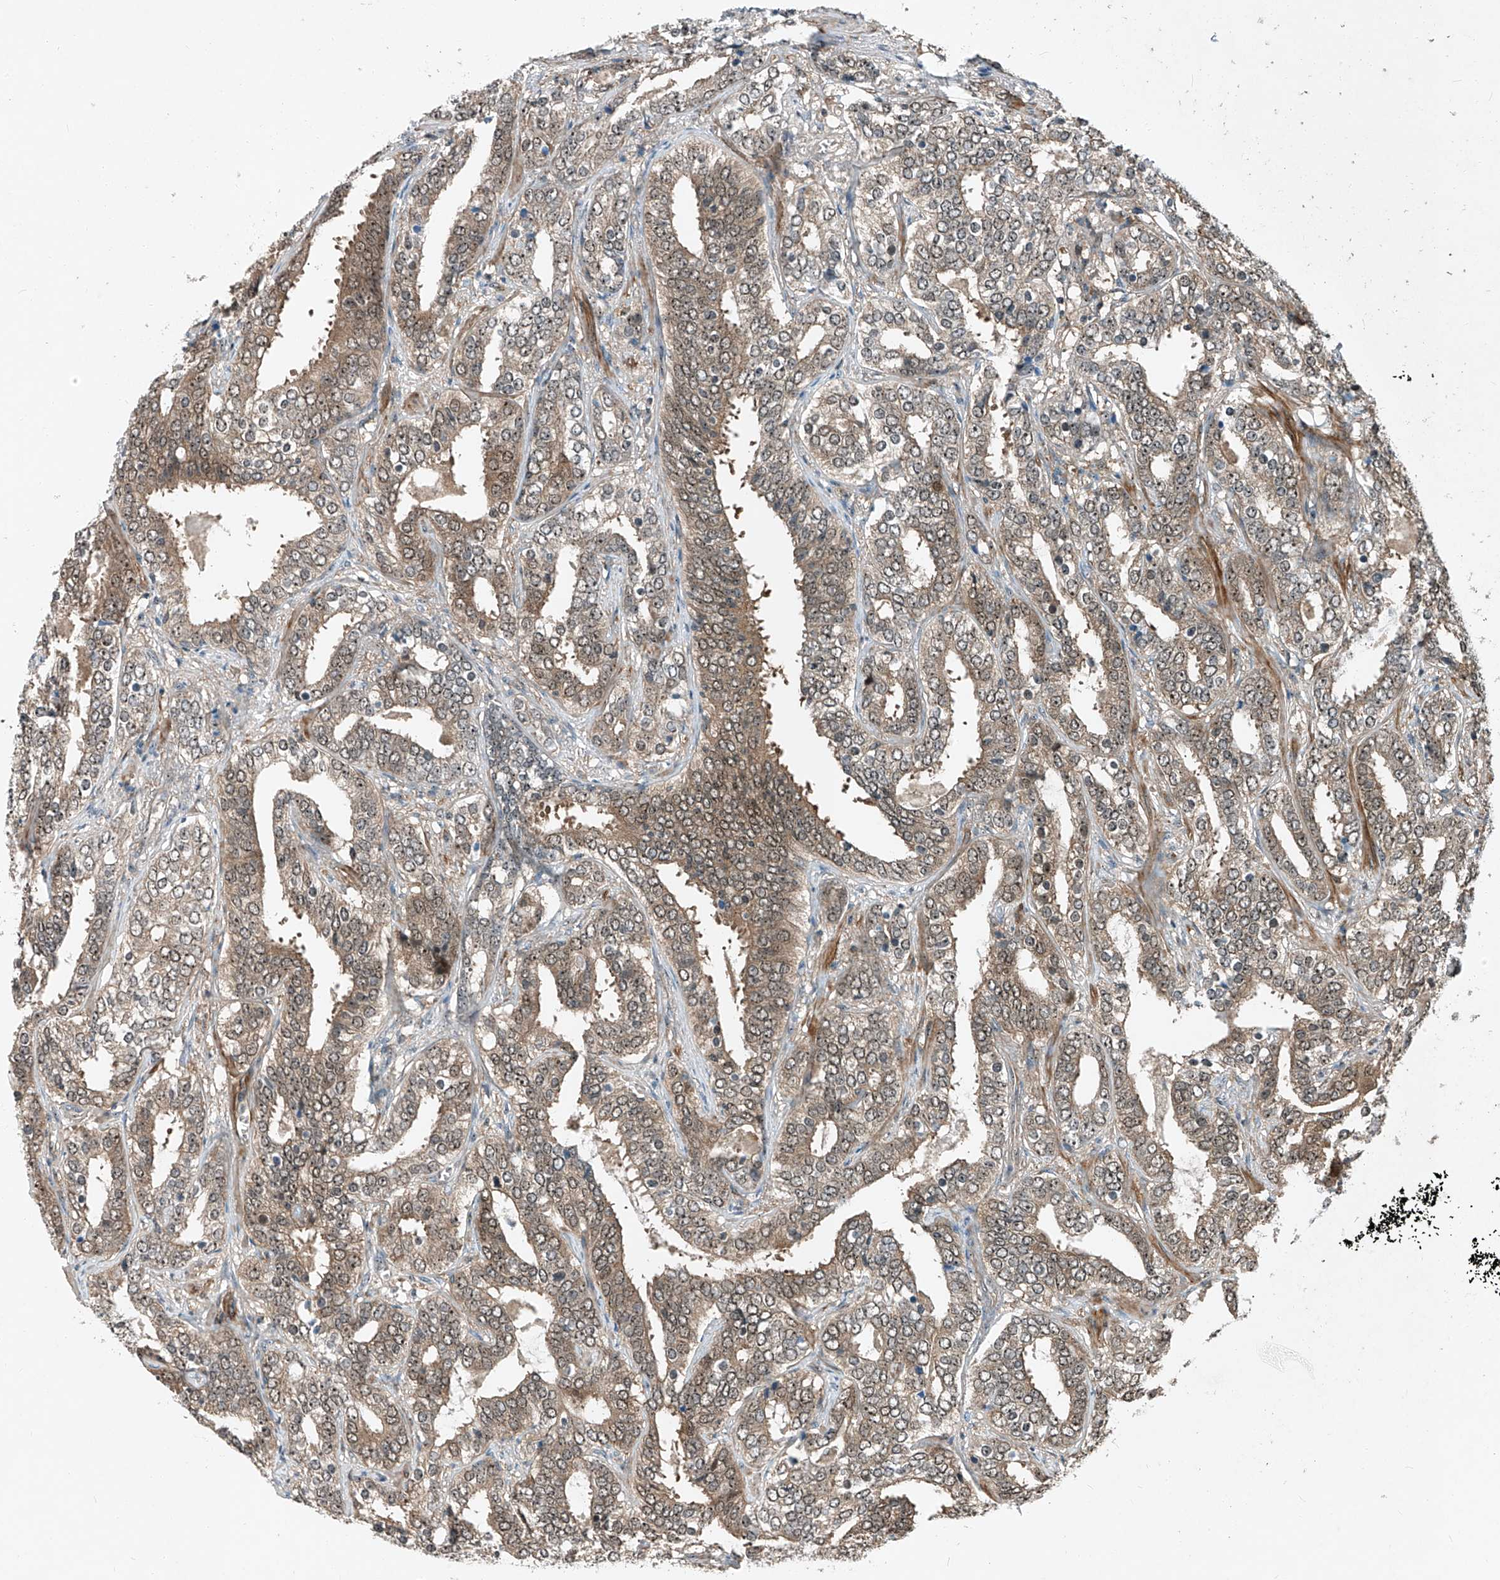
{"staining": {"intensity": "weak", "quantity": ">75%", "location": "cytoplasmic/membranous,nuclear"}, "tissue": "prostate cancer", "cell_type": "Tumor cells", "image_type": "cancer", "snomed": [{"axis": "morphology", "description": "Adenocarcinoma, High grade"}, {"axis": "topography", "description": "Prostate"}], "caption": "This micrograph shows immunohistochemistry staining of human prostate high-grade adenocarcinoma, with low weak cytoplasmic/membranous and nuclear positivity in approximately >75% of tumor cells.", "gene": "PPCS", "patient": {"sex": "male", "age": 62}}